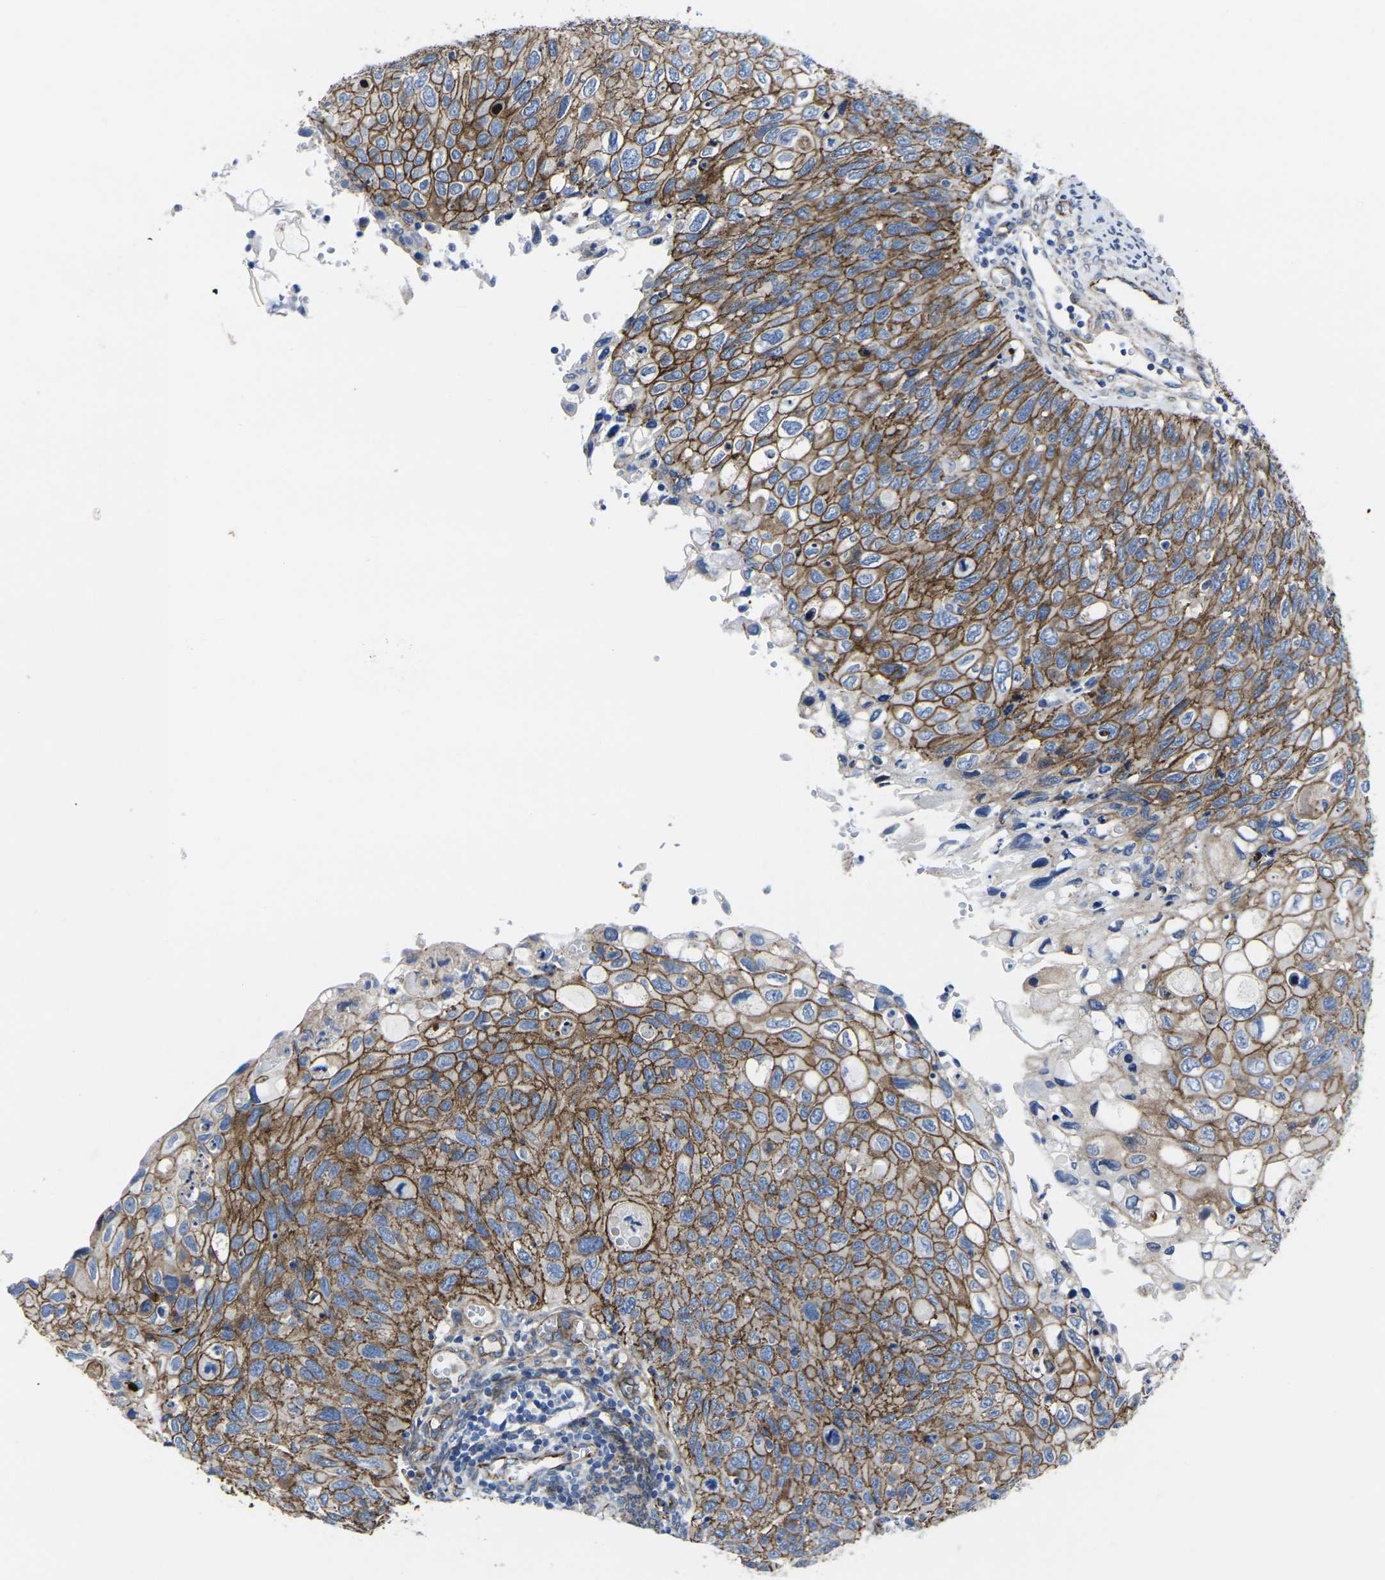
{"staining": {"intensity": "strong", "quantity": ">75%", "location": "cytoplasmic/membranous"}, "tissue": "cervical cancer", "cell_type": "Tumor cells", "image_type": "cancer", "snomed": [{"axis": "morphology", "description": "Squamous cell carcinoma, NOS"}, {"axis": "topography", "description": "Cervix"}], "caption": "DAB (3,3'-diaminobenzidine) immunohistochemical staining of cervical squamous cell carcinoma exhibits strong cytoplasmic/membranous protein staining in about >75% of tumor cells.", "gene": "NUMB", "patient": {"sex": "female", "age": 70}}